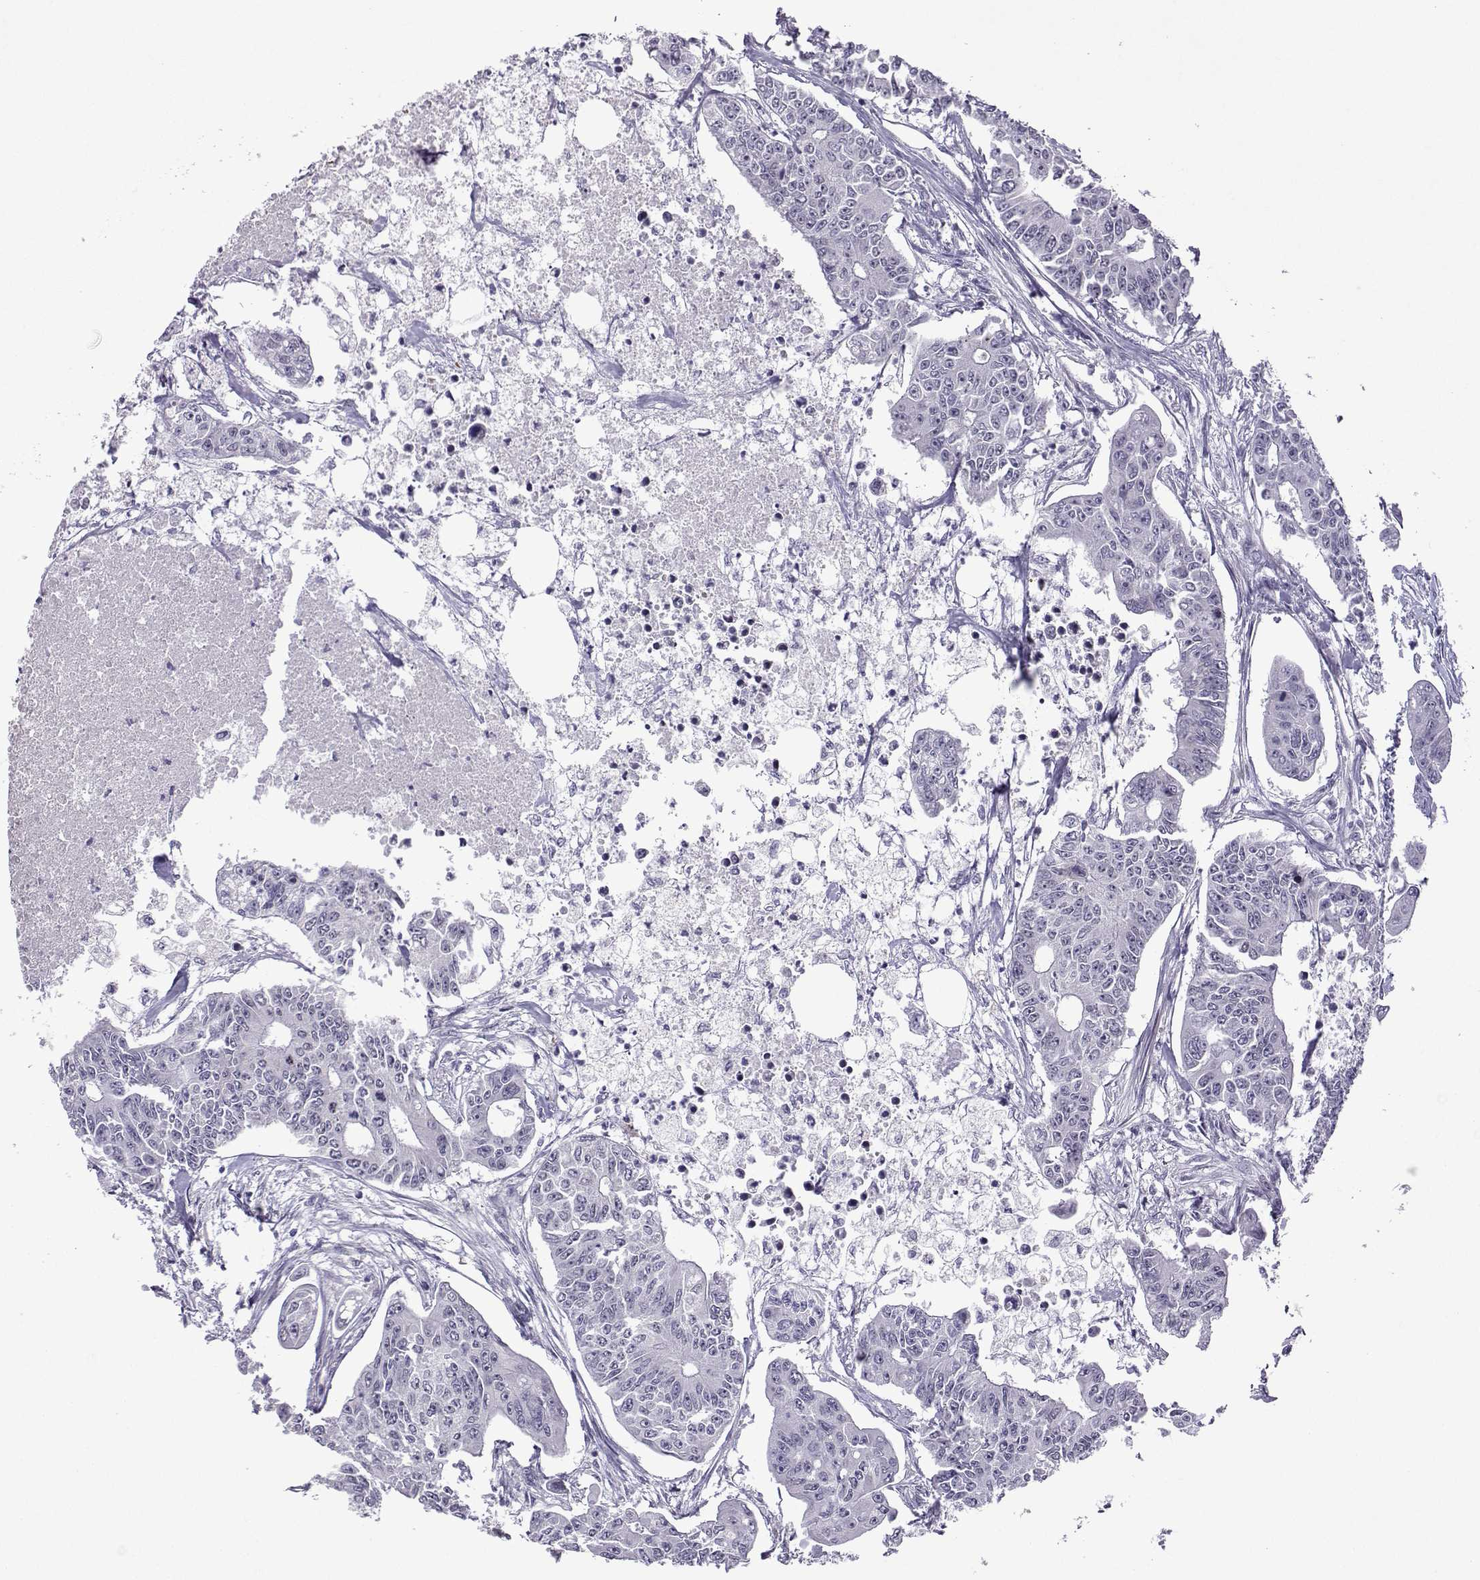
{"staining": {"intensity": "negative", "quantity": "none", "location": "none"}, "tissue": "colorectal cancer", "cell_type": "Tumor cells", "image_type": "cancer", "snomed": [{"axis": "morphology", "description": "Adenocarcinoma, NOS"}, {"axis": "topography", "description": "Colon"}], "caption": "Photomicrograph shows no protein positivity in tumor cells of colorectal cancer tissue.", "gene": "FGF3", "patient": {"sex": "male", "age": 70}}